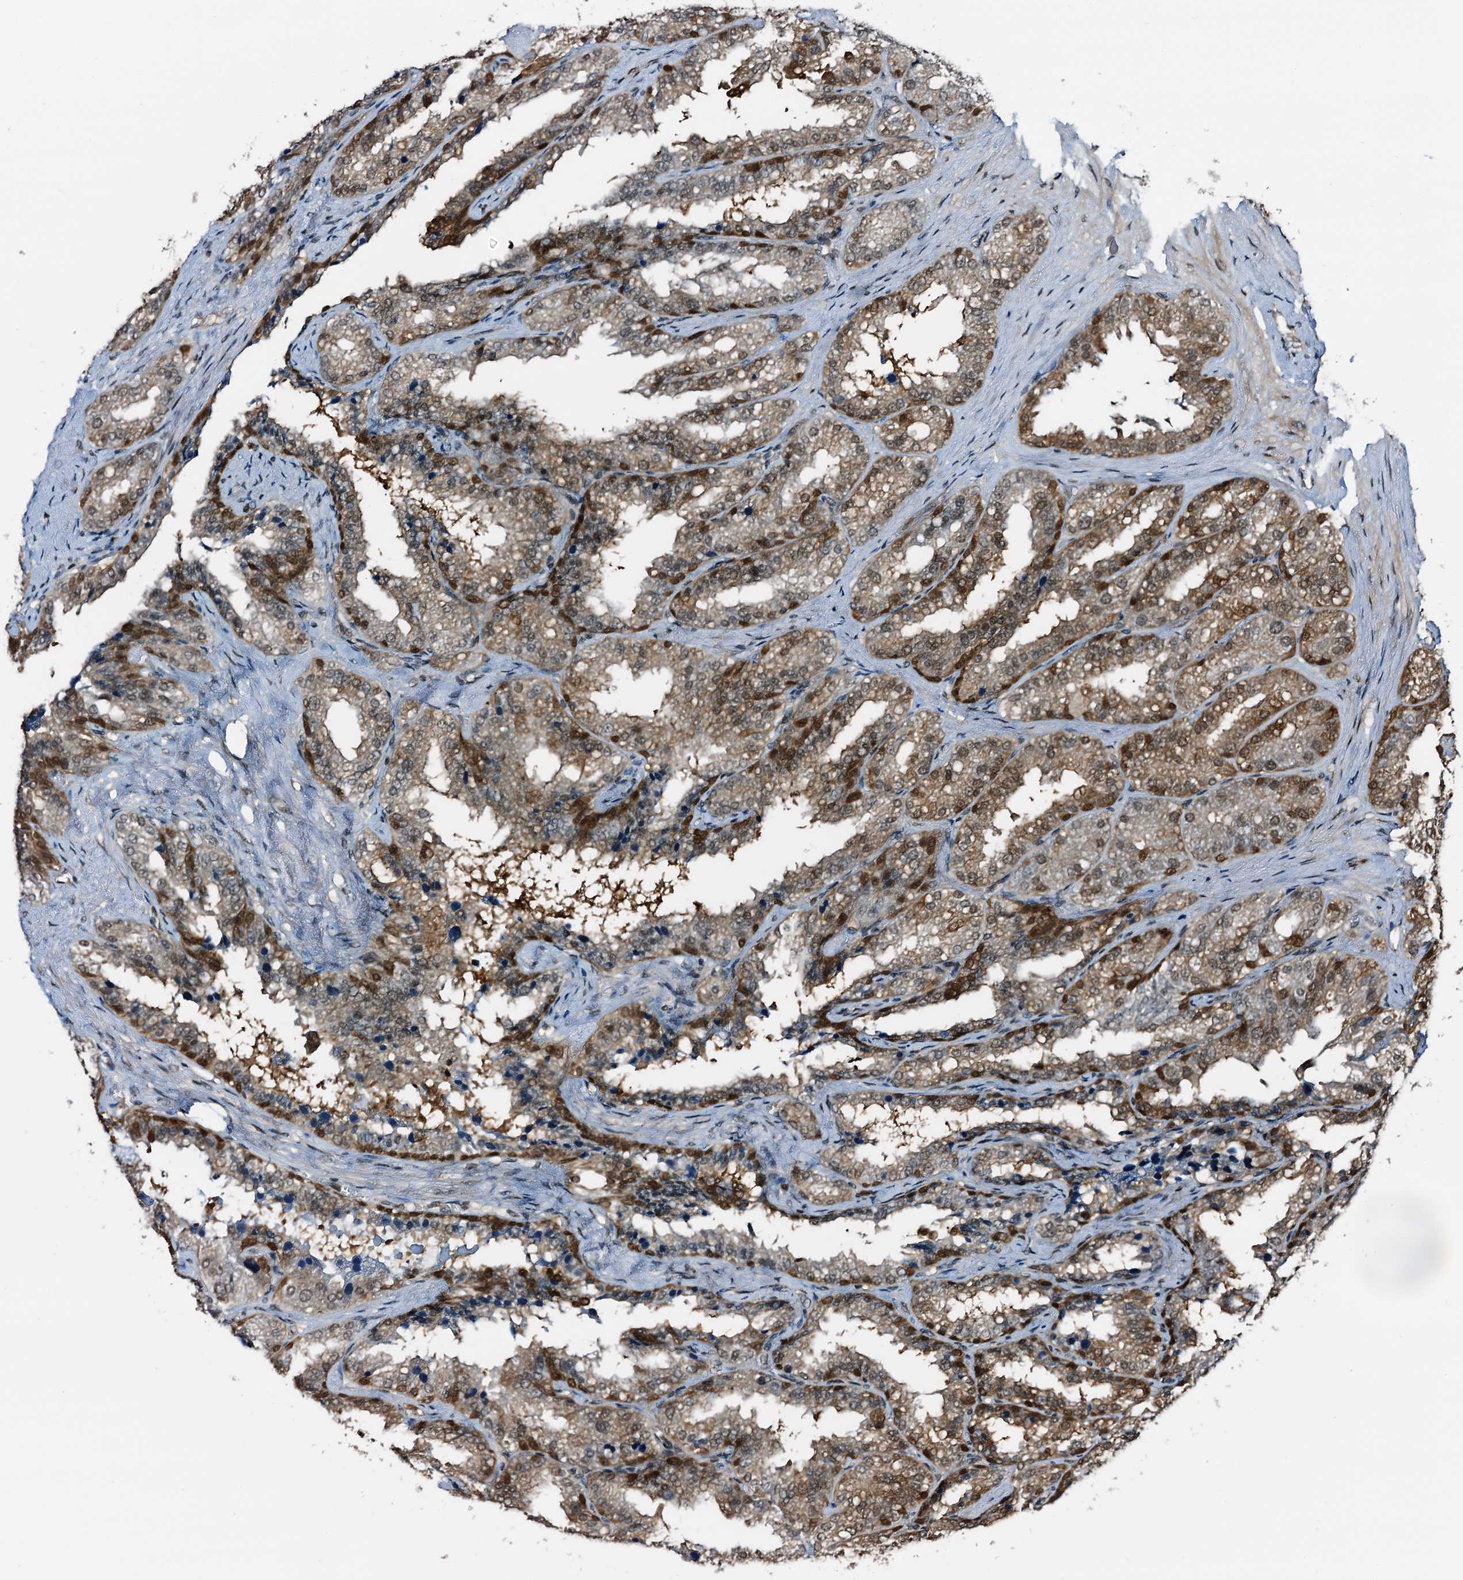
{"staining": {"intensity": "moderate", "quantity": "25%-75%", "location": "cytoplasmic/membranous,nuclear"}, "tissue": "seminal vesicle", "cell_type": "Glandular cells", "image_type": "normal", "snomed": [{"axis": "morphology", "description": "Normal tissue, NOS"}, {"axis": "topography", "description": "Prostate"}, {"axis": "topography", "description": "Seminal veicle"}], "caption": "Approximately 25%-75% of glandular cells in benign seminal vesicle exhibit moderate cytoplasmic/membranous,nuclear protein staining as visualized by brown immunohistochemical staining.", "gene": "ZNF609", "patient": {"sex": "male", "age": 51}}